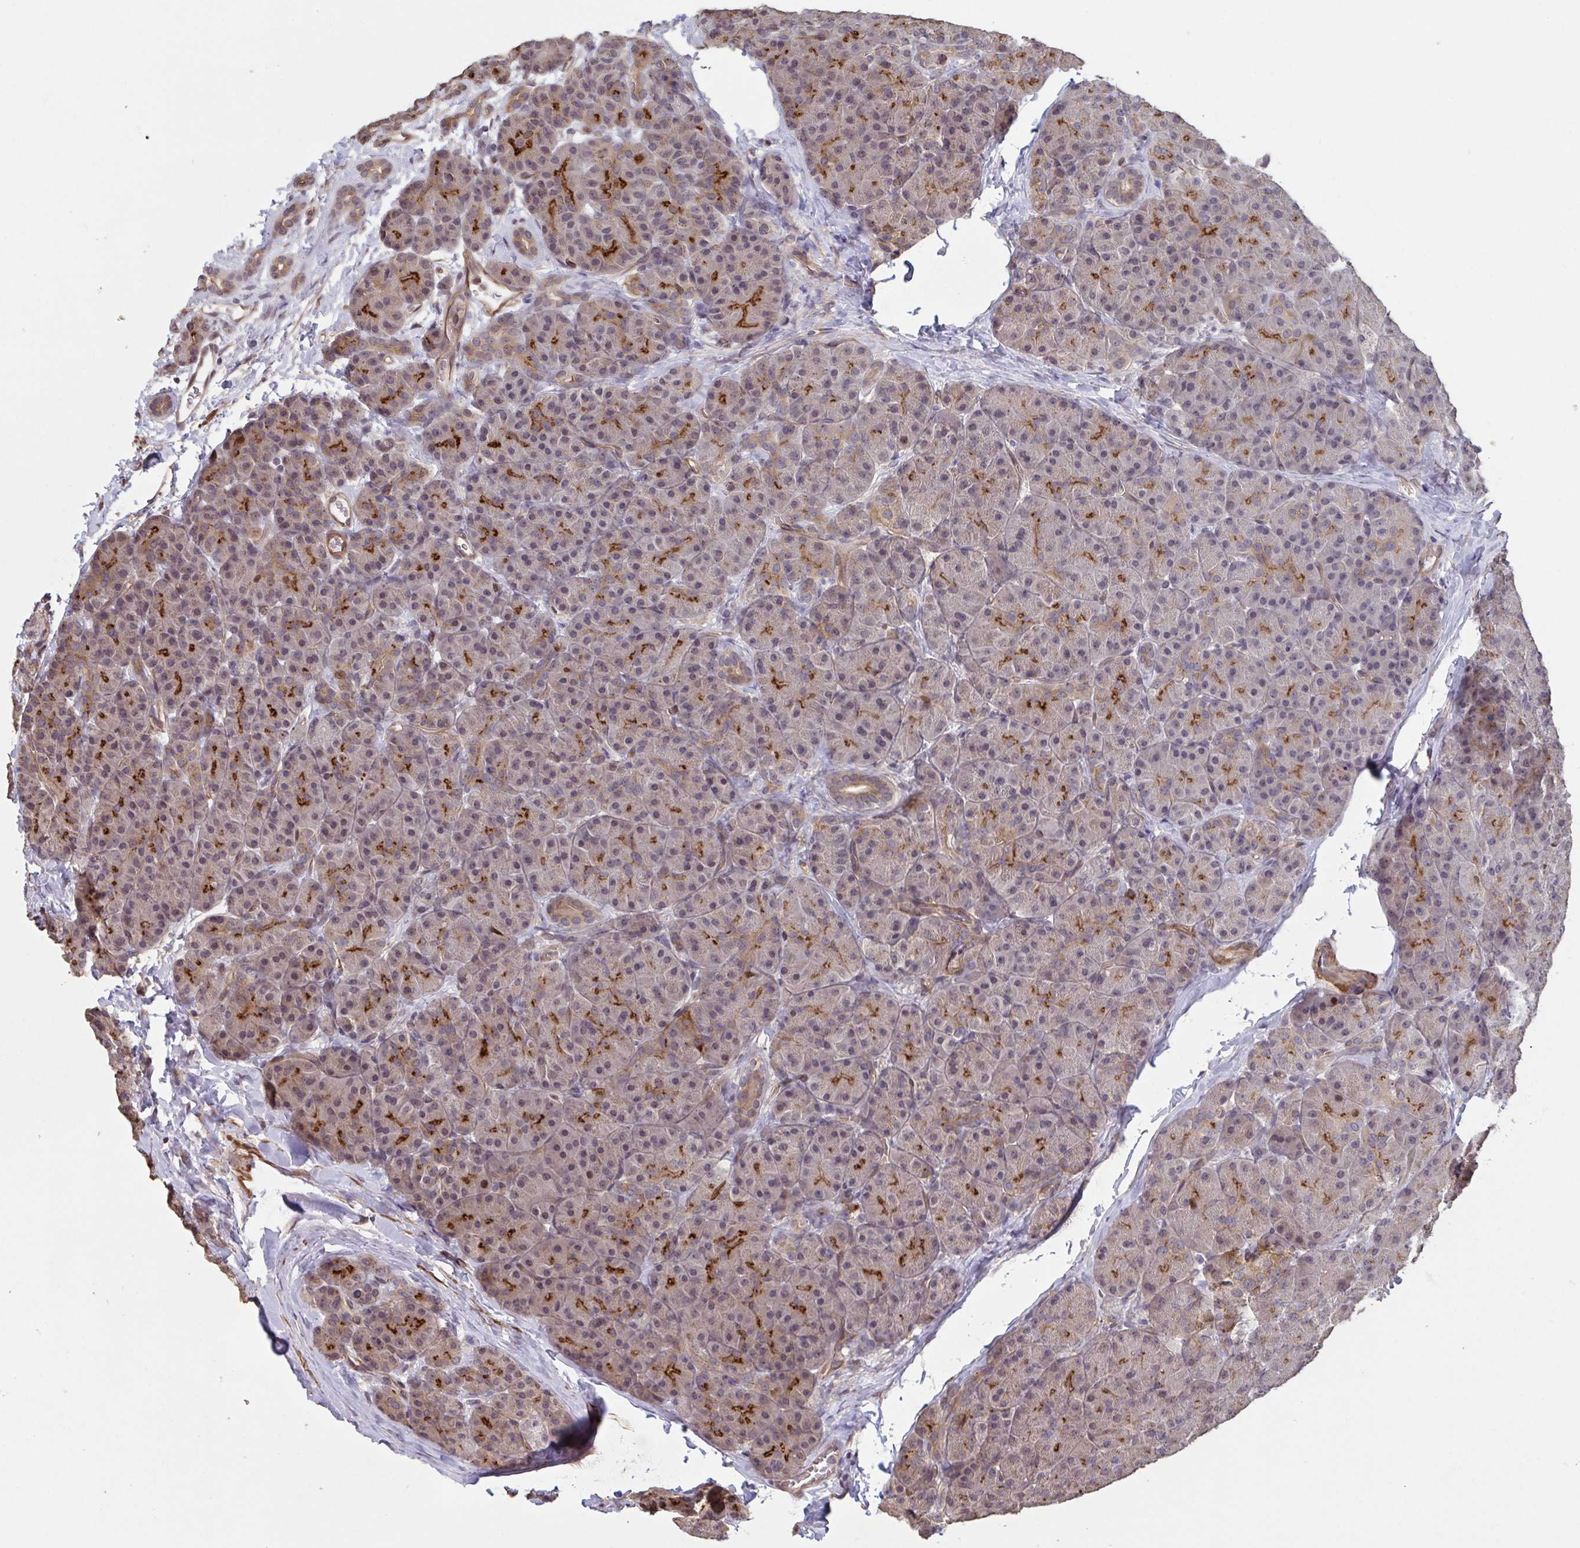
{"staining": {"intensity": "moderate", "quantity": "<25%", "location": "nuclear"}, "tissue": "pancreas", "cell_type": "Exocrine glandular cells", "image_type": "normal", "snomed": [{"axis": "morphology", "description": "Normal tissue, NOS"}, {"axis": "topography", "description": "Pancreas"}], "caption": "Immunohistochemical staining of unremarkable pancreas displays low levels of moderate nuclear positivity in about <25% of exocrine glandular cells.", "gene": "IPO5", "patient": {"sex": "male", "age": 57}}